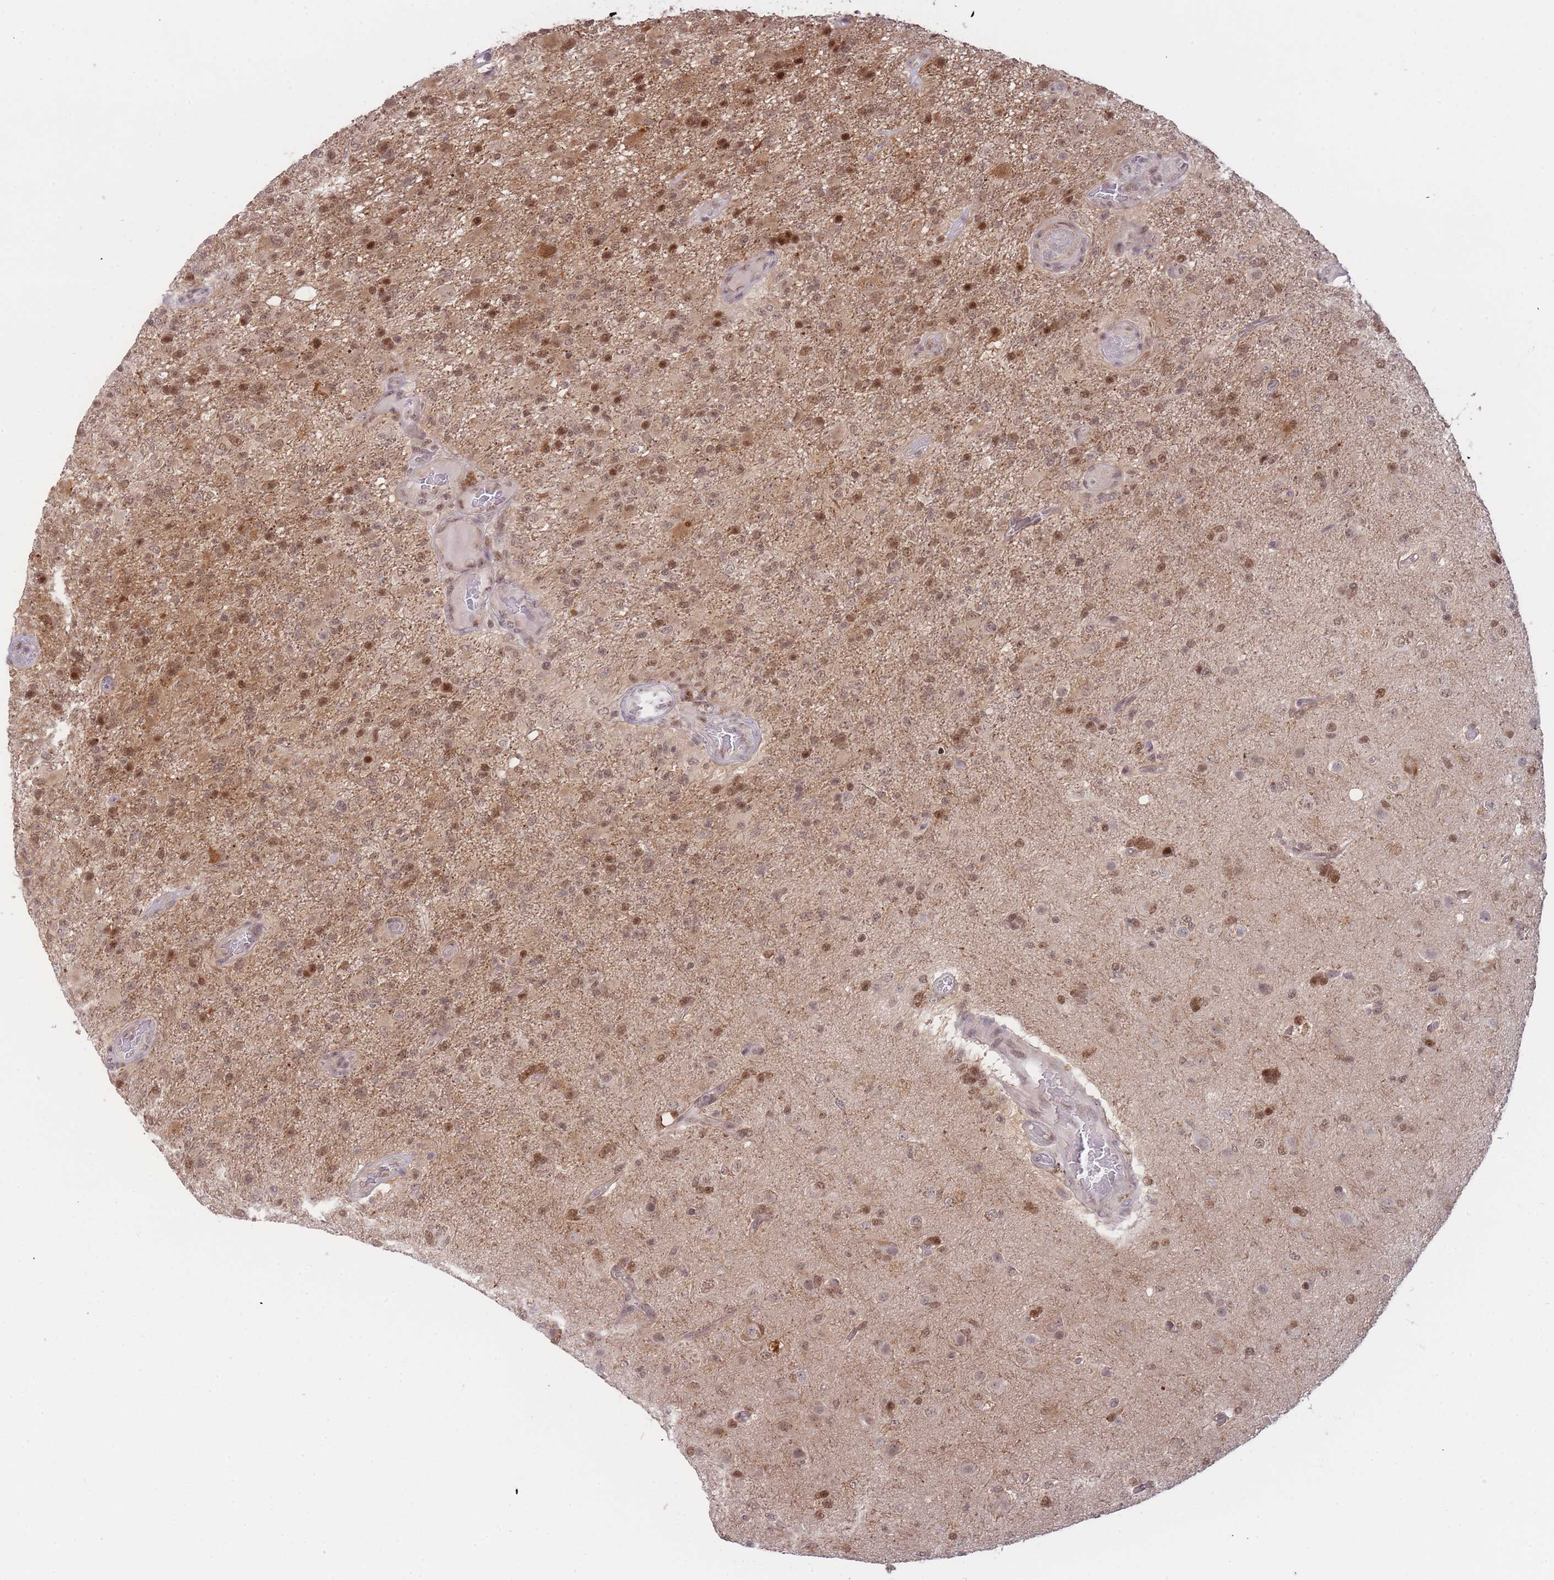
{"staining": {"intensity": "moderate", "quantity": ">75%", "location": "cytoplasmic/membranous,nuclear"}, "tissue": "glioma", "cell_type": "Tumor cells", "image_type": "cancer", "snomed": [{"axis": "morphology", "description": "Glioma, malignant, High grade"}, {"axis": "topography", "description": "Brain"}], "caption": "An image of high-grade glioma (malignant) stained for a protein exhibits moderate cytoplasmic/membranous and nuclear brown staining in tumor cells.", "gene": "DEAF1", "patient": {"sex": "female", "age": 74}}